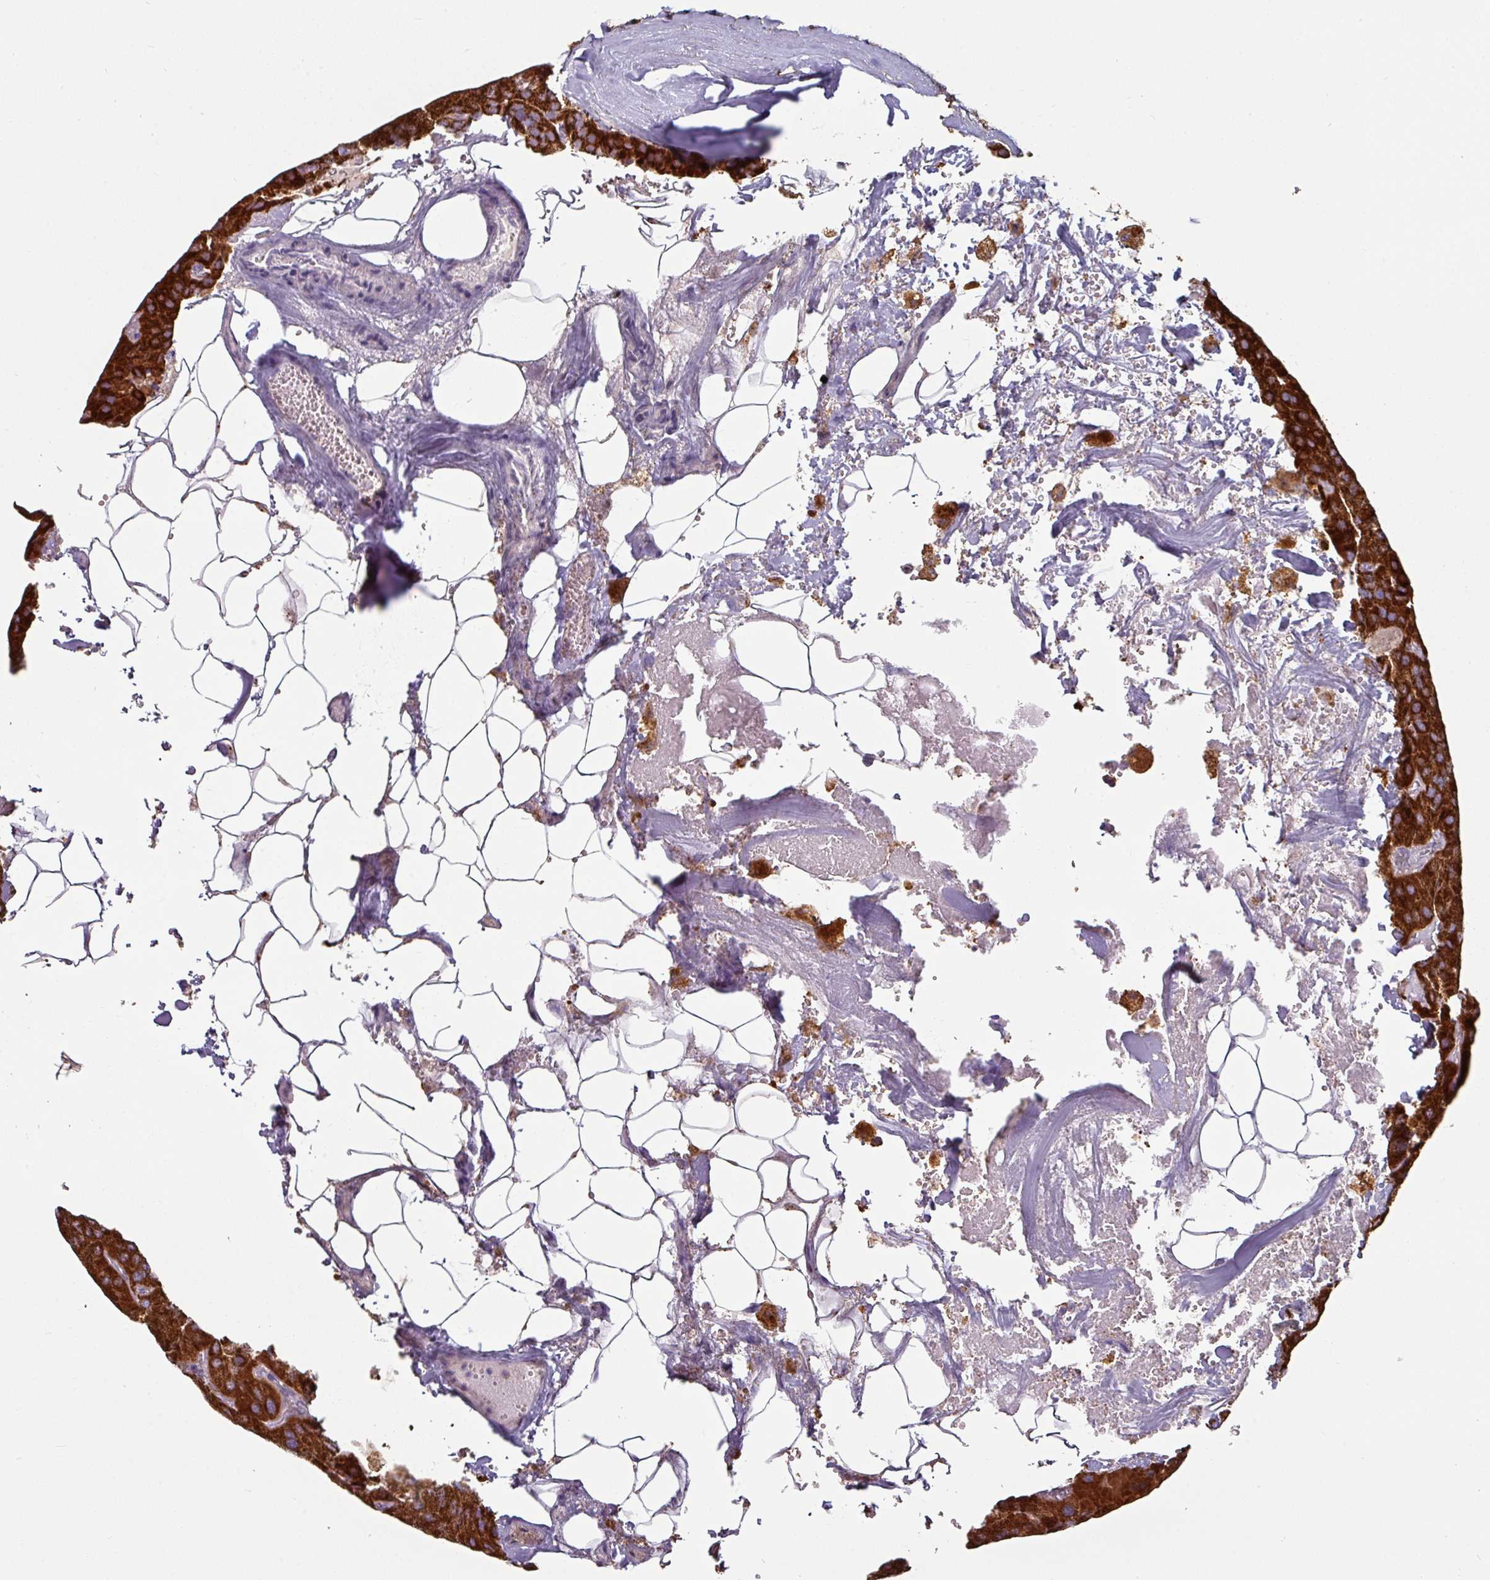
{"staining": {"intensity": "strong", "quantity": ">75%", "location": "cytoplasmic/membranous"}, "tissue": "parathyroid gland", "cell_type": "Glandular cells", "image_type": "normal", "snomed": [{"axis": "morphology", "description": "Normal tissue, NOS"}, {"axis": "morphology", "description": "Adenoma, NOS"}, {"axis": "topography", "description": "Parathyroid gland"}], "caption": "Protein expression analysis of normal human parathyroid gland reveals strong cytoplasmic/membranous staining in approximately >75% of glandular cells. Using DAB (3,3'-diaminobenzidine) (brown) and hematoxylin (blue) stains, captured at high magnification using brightfield microscopy.", "gene": "OR2D3", "patient": {"sex": "female", "age": 86}}